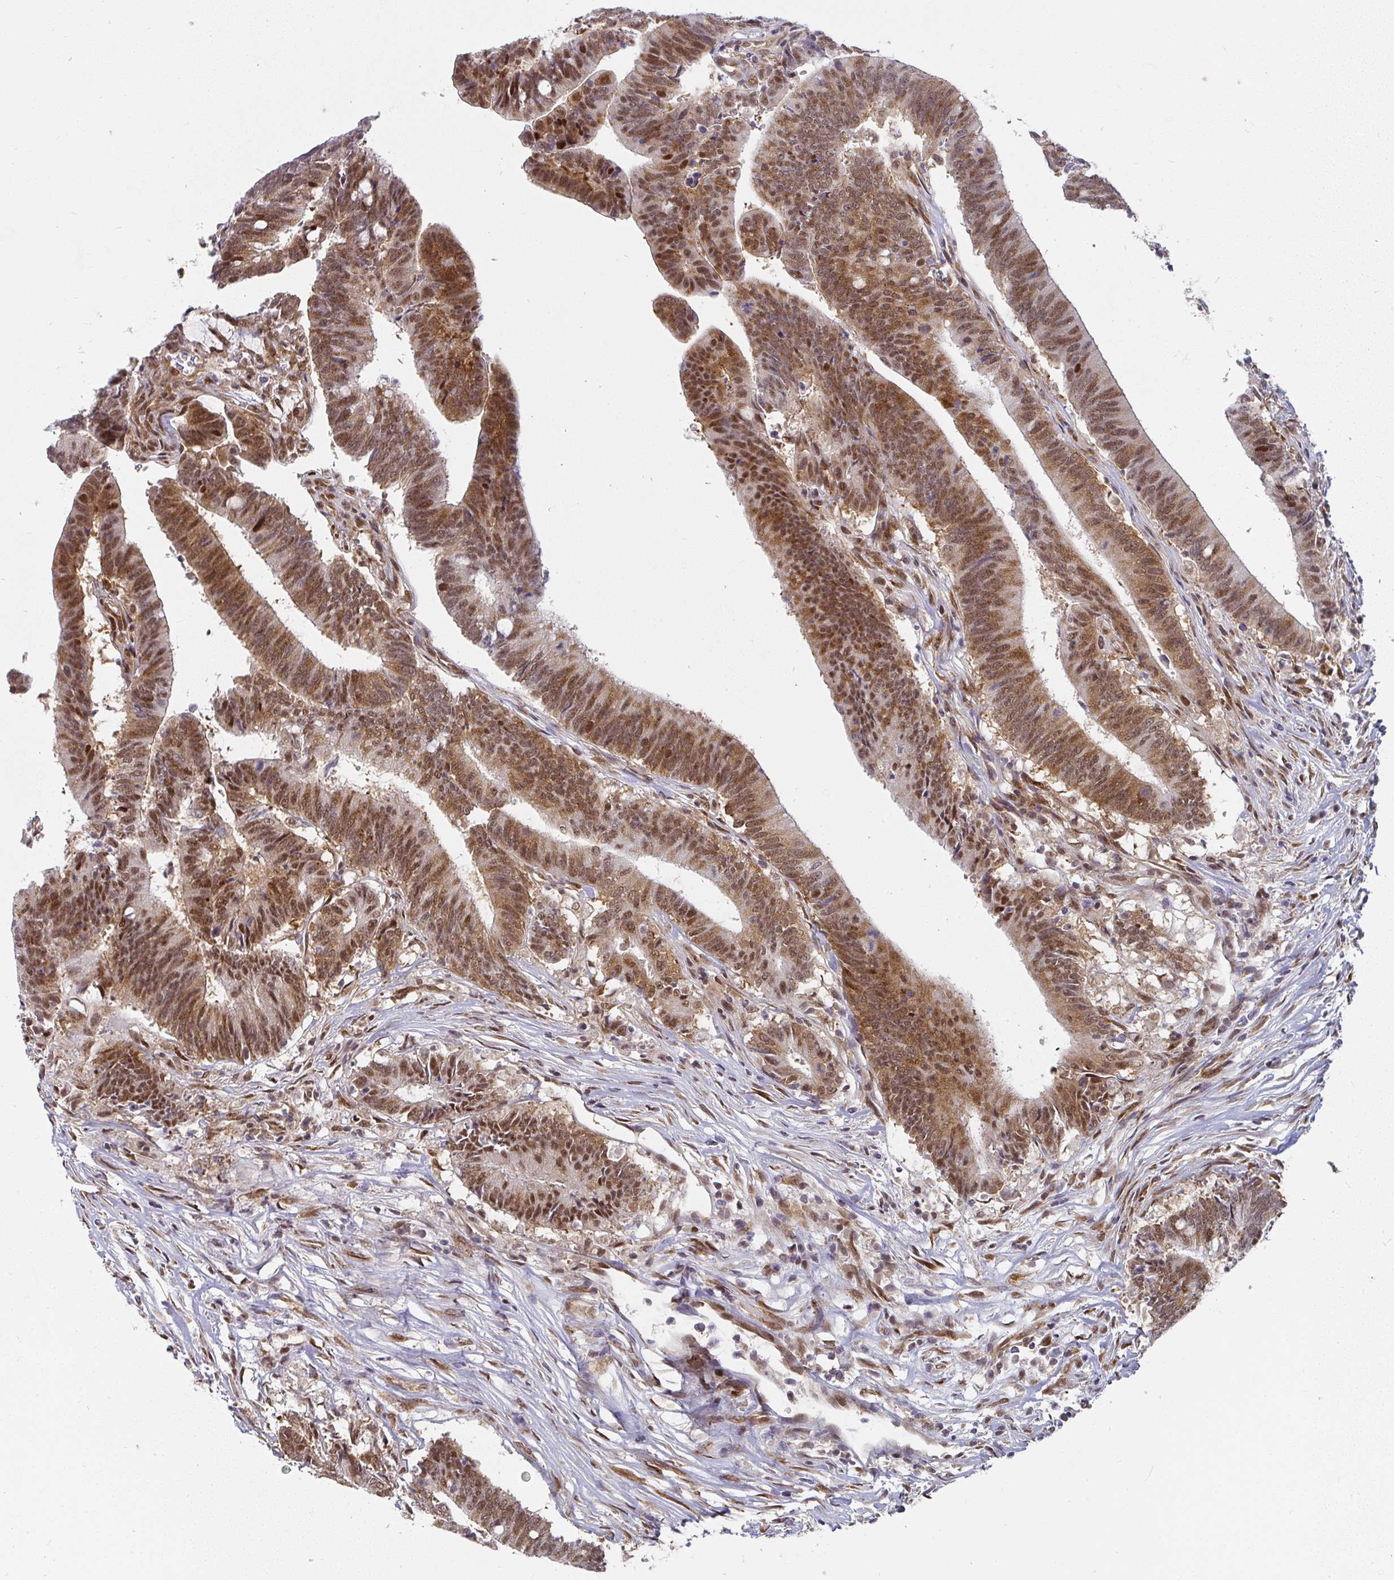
{"staining": {"intensity": "moderate", "quantity": ">75%", "location": "cytoplasmic/membranous,nuclear"}, "tissue": "colorectal cancer", "cell_type": "Tumor cells", "image_type": "cancer", "snomed": [{"axis": "morphology", "description": "Adenocarcinoma, NOS"}, {"axis": "topography", "description": "Colon"}], "caption": "Immunohistochemical staining of colorectal cancer displays moderate cytoplasmic/membranous and nuclear protein staining in about >75% of tumor cells.", "gene": "SYNCRIP", "patient": {"sex": "female", "age": 43}}